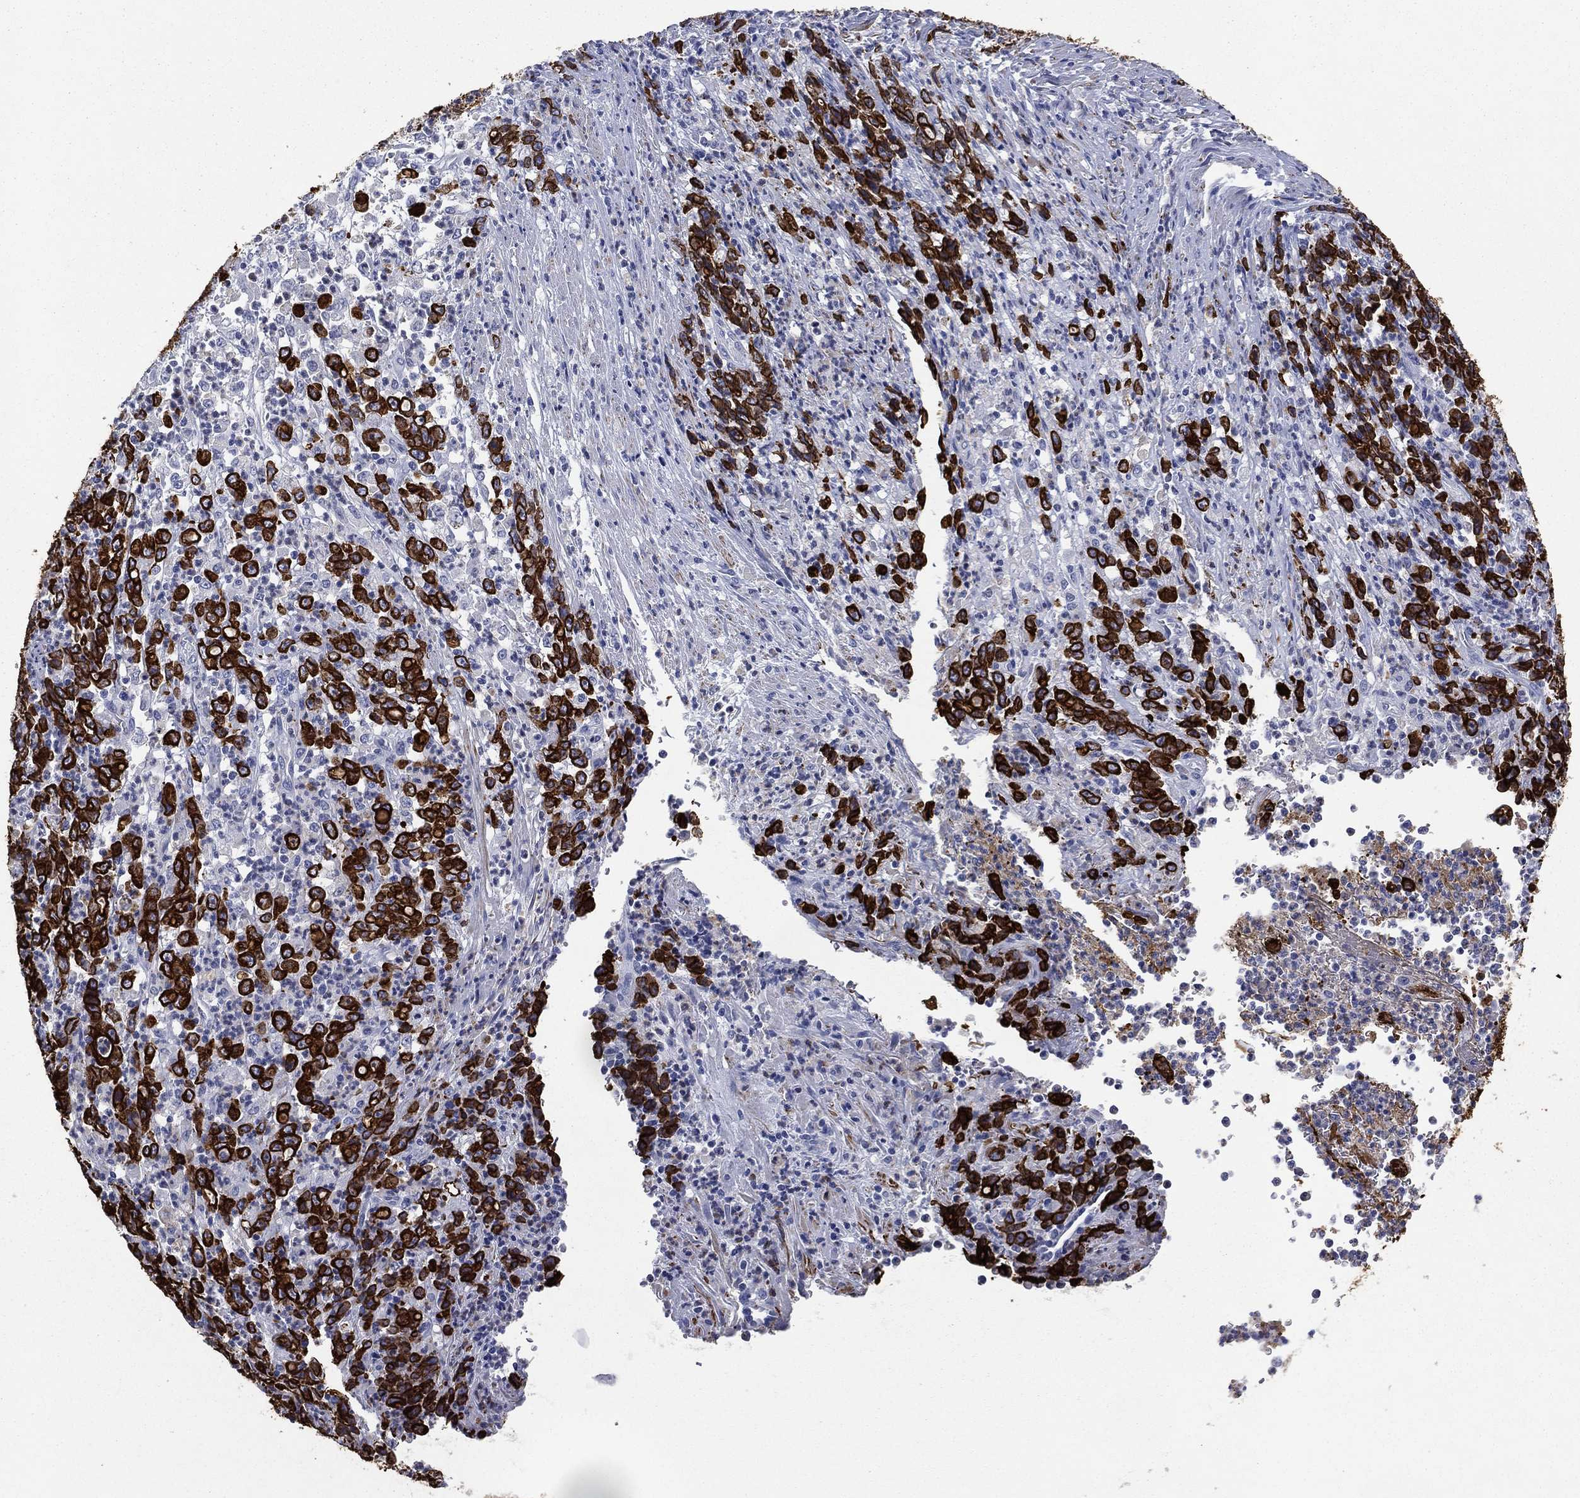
{"staining": {"intensity": "strong", "quantity": ">75%", "location": "cytoplasmic/membranous"}, "tissue": "stomach cancer", "cell_type": "Tumor cells", "image_type": "cancer", "snomed": [{"axis": "morphology", "description": "Adenocarcinoma, NOS"}, {"axis": "topography", "description": "Stomach, lower"}], "caption": "Immunohistochemistry of stomach adenocarcinoma demonstrates high levels of strong cytoplasmic/membranous staining in about >75% of tumor cells.", "gene": "KRT7", "patient": {"sex": "female", "age": 71}}